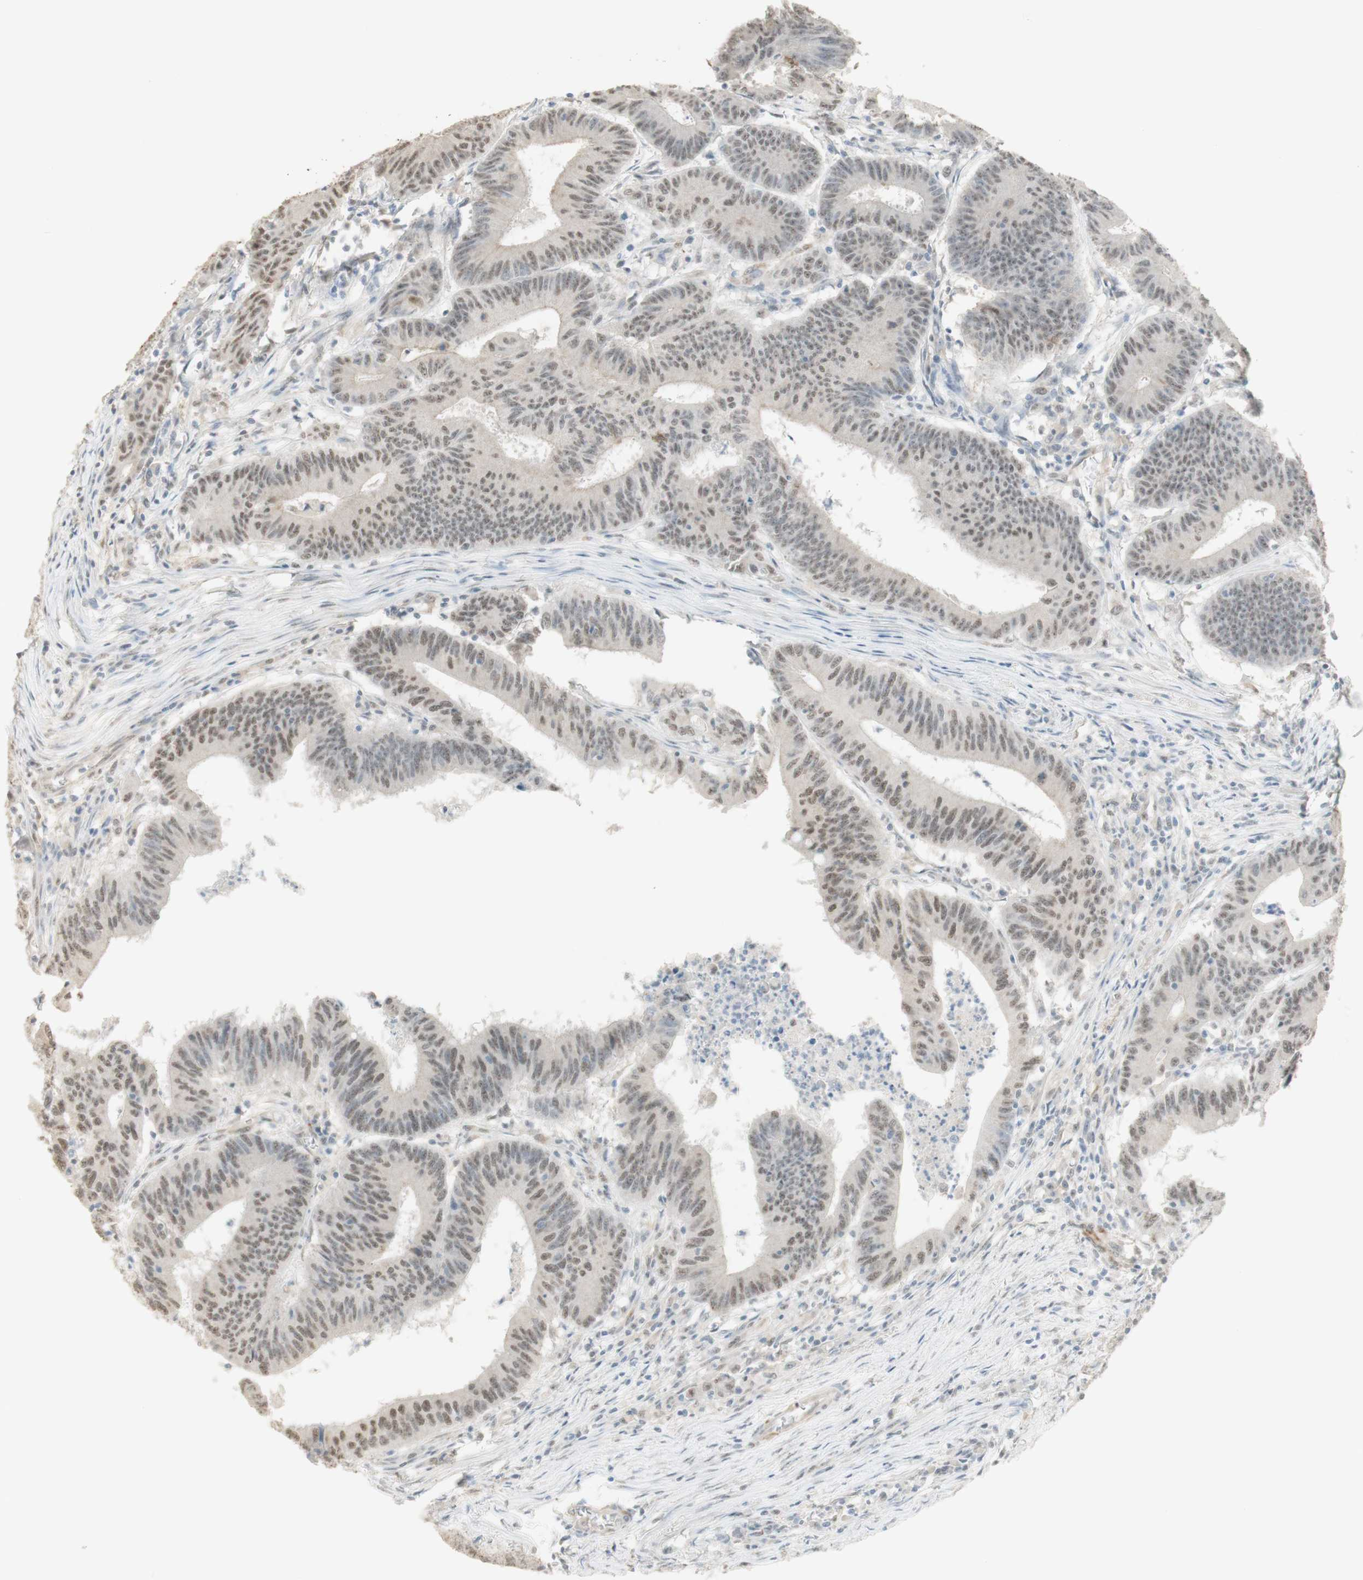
{"staining": {"intensity": "weak", "quantity": "25%-75%", "location": "cytoplasmic/membranous,nuclear"}, "tissue": "colorectal cancer", "cell_type": "Tumor cells", "image_type": "cancer", "snomed": [{"axis": "morphology", "description": "Adenocarcinoma, NOS"}, {"axis": "topography", "description": "Colon"}], "caption": "Immunohistochemical staining of colorectal cancer (adenocarcinoma) displays low levels of weak cytoplasmic/membranous and nuclear protein staining in approximately 25%-75% of tumor cells.", "gene": "MUC3A", "patient": {"sex": "male", "age": 45}}